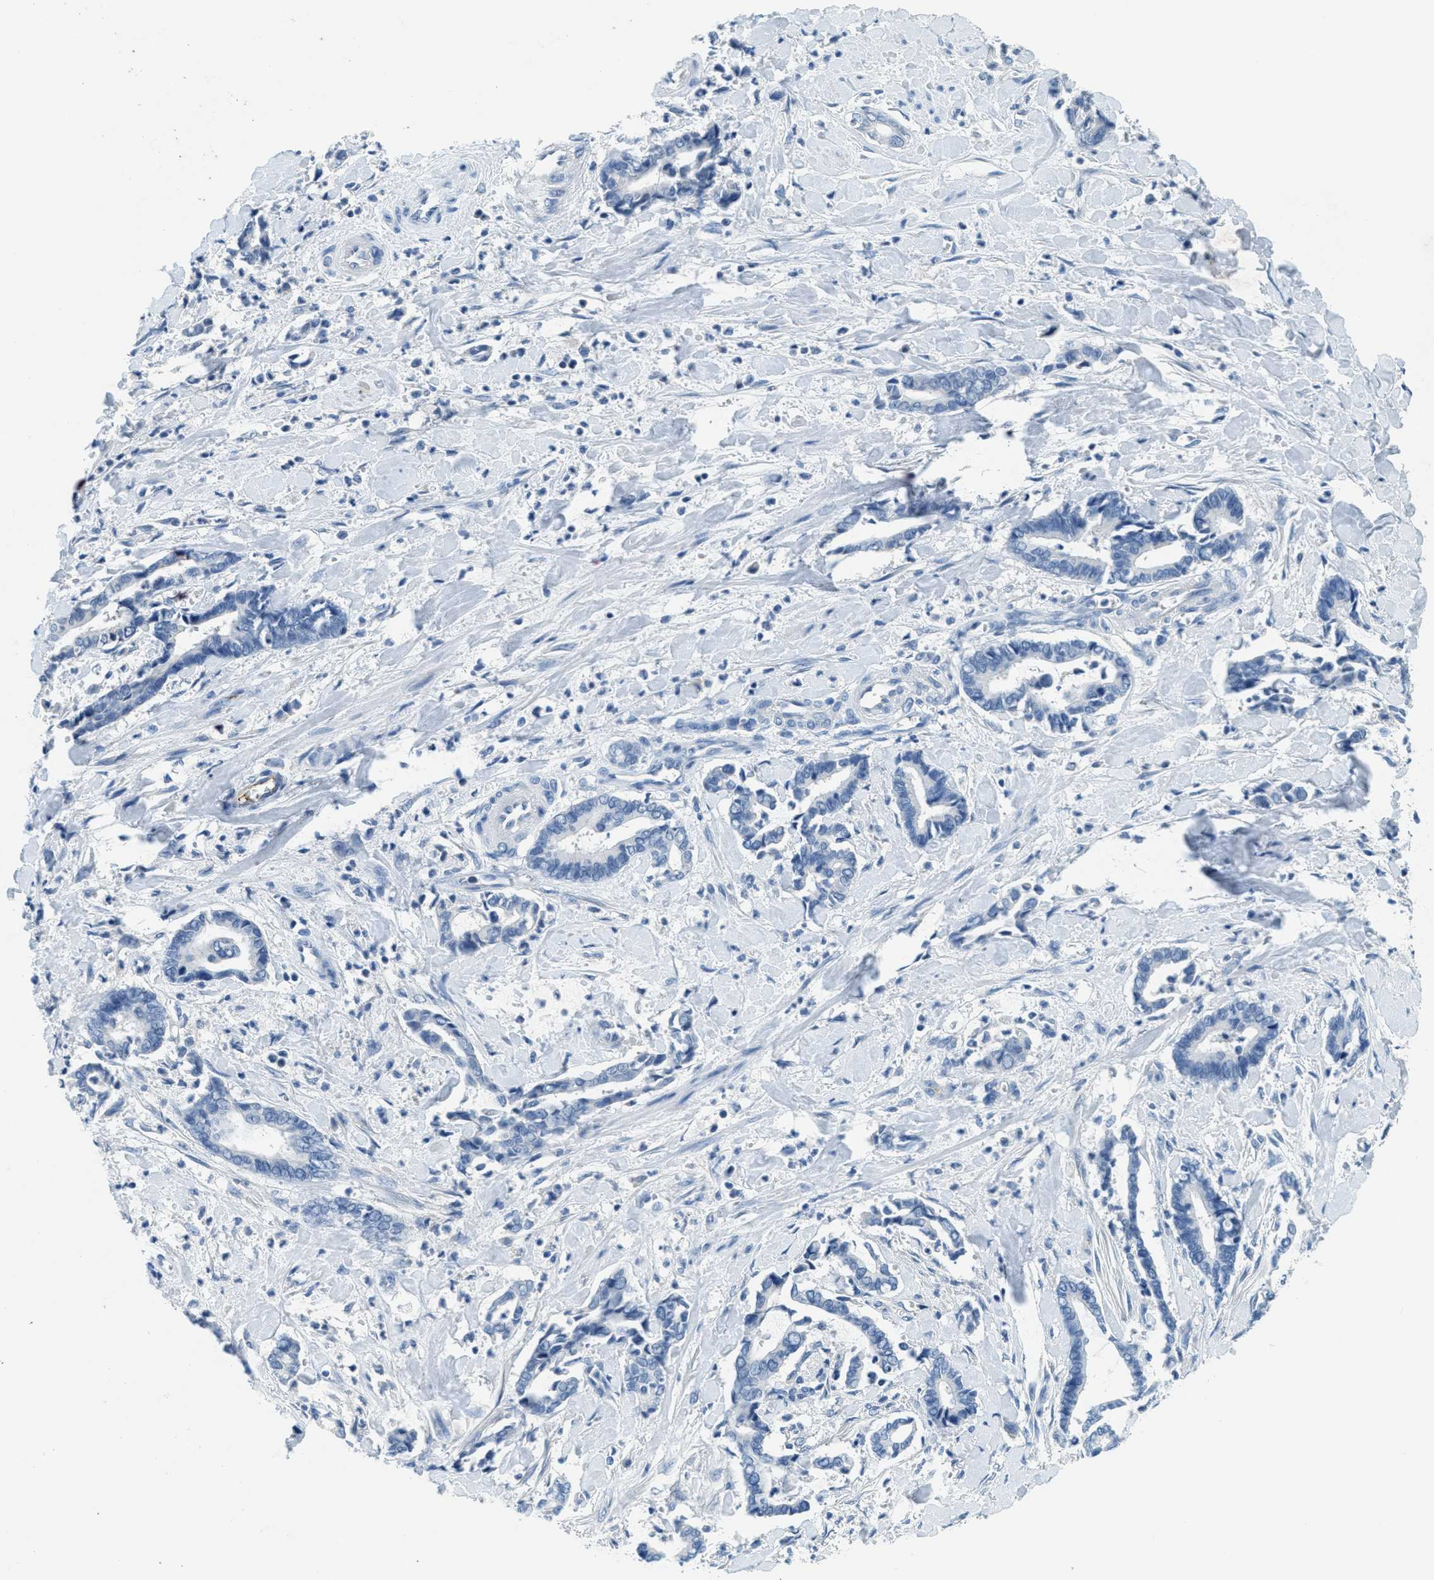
{"staining": {"intensity": "negative", "quantity": "none", "location": "none"}, "tissue": "cervical cancer", "cell_type": "Tumor cells", "image_type": "cancer", "snomed": [{"axis": "morphology", "description": "Adenocarcinoma, NOS"}, {"axis": "topography", "description": "Cervix"}], "caption": "Cervical cancer stained for a protein using IHC reveals no expression tumor cells.", "gene": "A2M", "patient": {"sex": "female", "age": 44}}